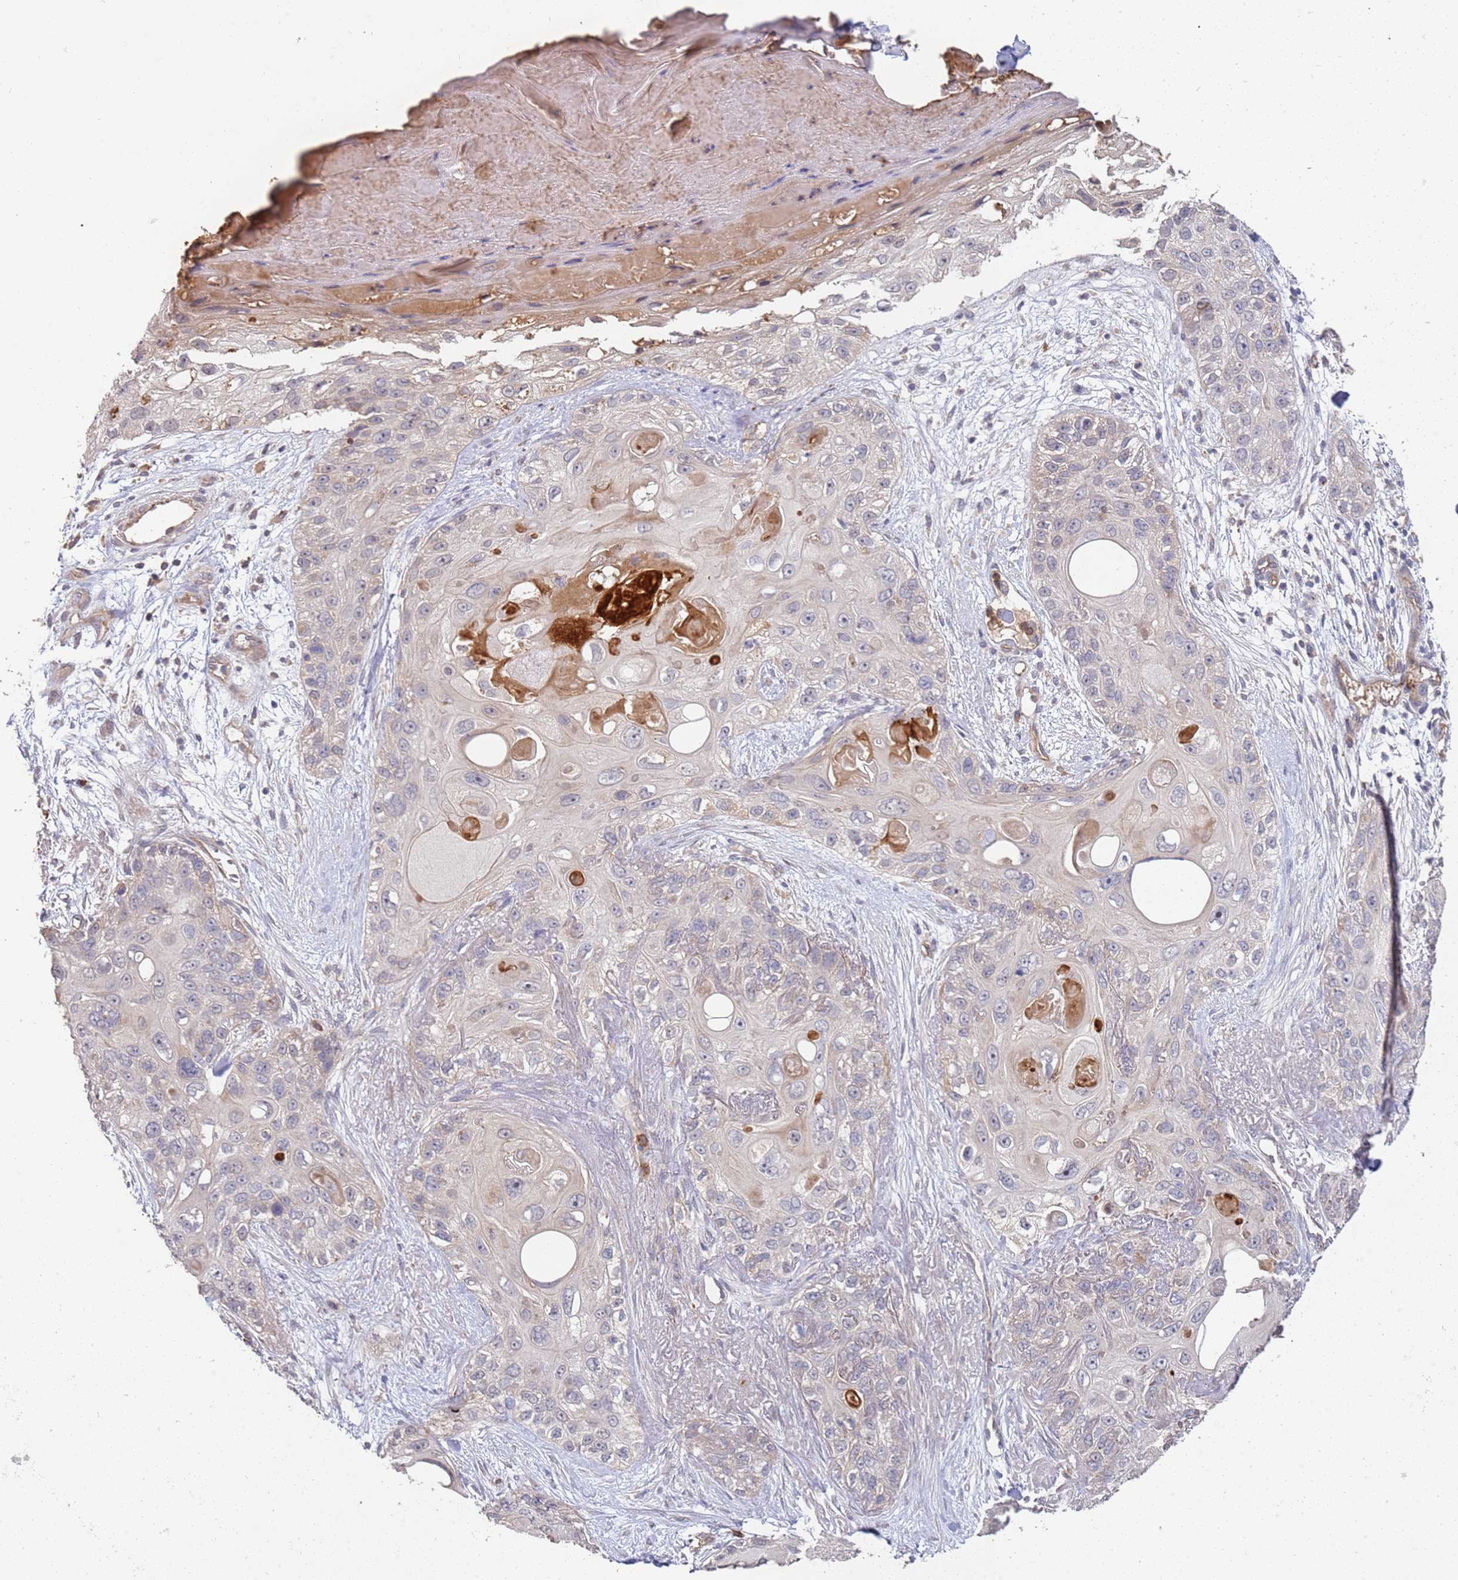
{"staining": {"intensity": "negative", "quantity": "none", "location": "none"}, "tissue": "skin cancer", "cell_type": "Tumor cells", "image_type": "cancer", "snomed": [{"axis": "morphology", "description": "Normal tissue, NOS"}, {"axis": "morphology", "description": "Squamous cell carcinoma, NOS"}, {"axis": "topography", "description": "Skin"}], "caption": "Squamous cell carcinoma (skin) was stained to show a protein in brown. There is no significant staining in tumor cells. (Stains: DAB (3,3'-diaminobenzidine) immunohistochemistry (IHC) with hematoxylin counter stain, Microscopy: brightfield microscopy at high magnification).", "gene": "ABCB6", "patient": {"sex": "male", "age": 72}}